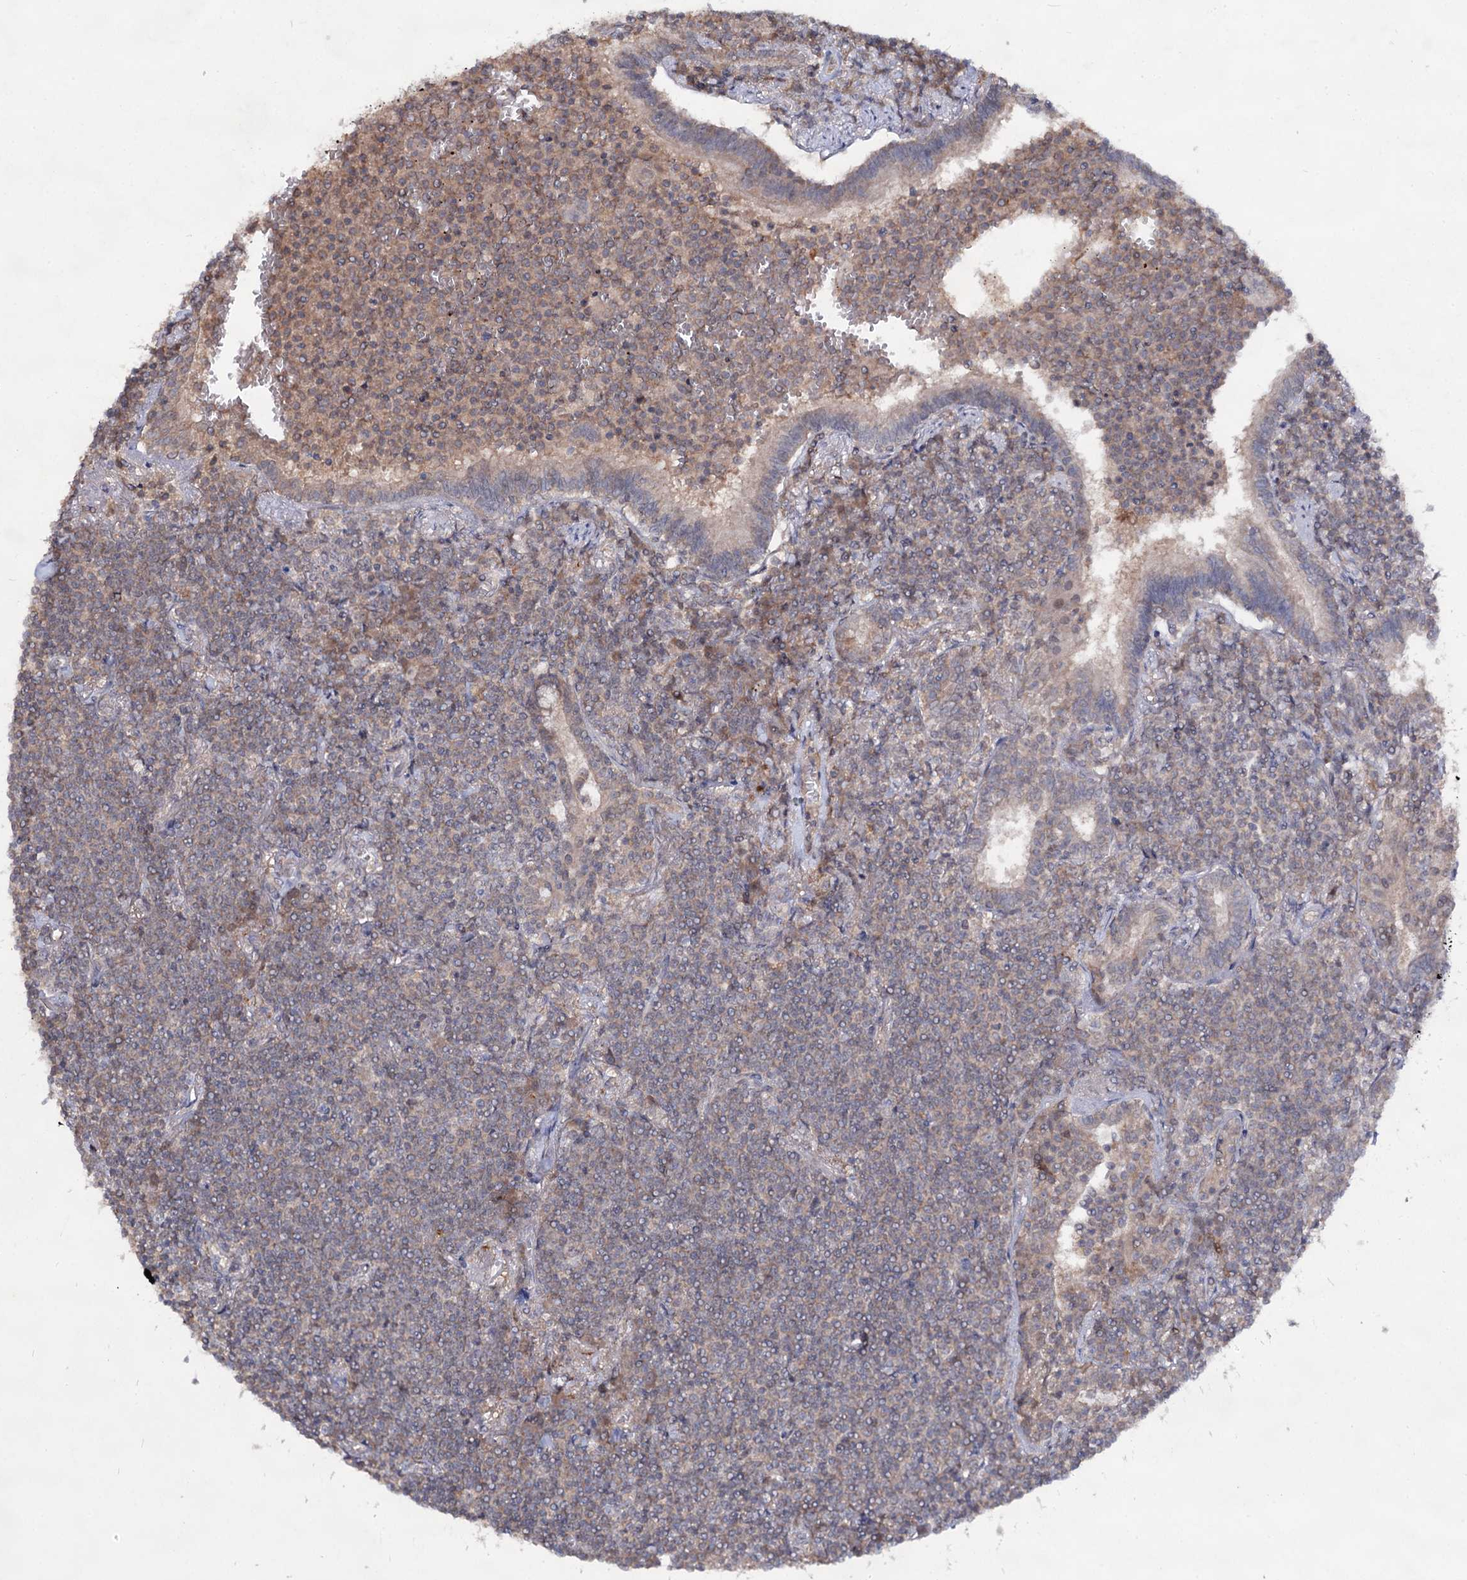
{"staining": {"intensity": "negative", "quantity": "none", "location": "none"}, "tissue": "lymphoma", "cell_type": "Tumor cells", "image_type": "cancer", "snomed": [{"axis": "morphology", "description": "Malignant lymphoma, non-Hodgkin's type, Low grade"}, {"axis": "topography", "description": "Lung"}], "caption": "High magnification brightfield microscopy of malignant lymphoma, non-Hodgkin's type (low-grade) stained with DAB (3,3'-diaminobenzidine) (brown) and counterstained with hematoxylin (blue): tumor cells show no significant positivity.", "gene": "ACTR6", "patient": {"sex": "female", "age": 71}}